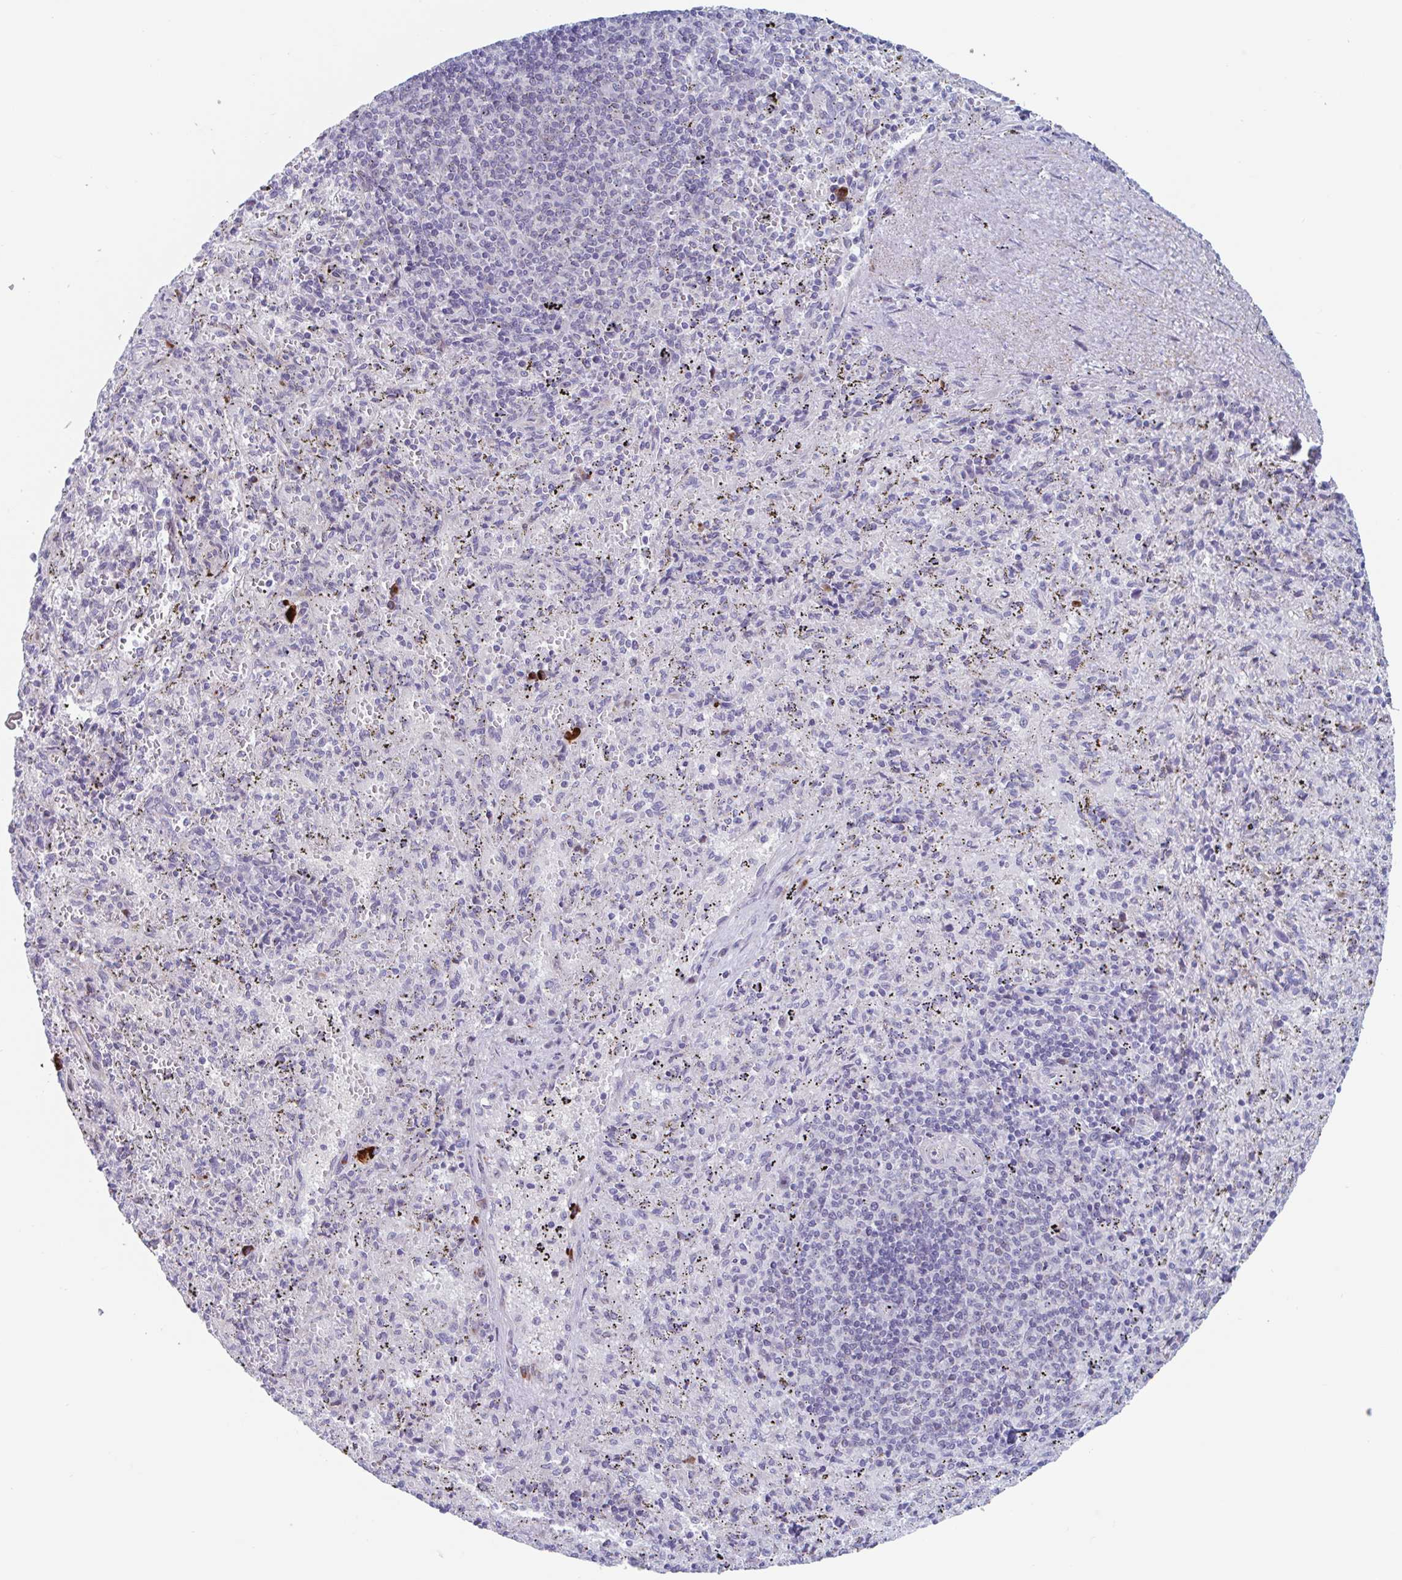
{"staining": {"intensity": "negative", "quantity": "none", "location": "none"}, "tissue": "spleen", "cell_type": "Cells in red pulp", "image_type": "normal", "snomed": [{"axis": "morphology", "description": "Normal tissue, NOS"}, {"axis": "topography", "description": "Spleen"}], "caption": "IHC photomicrograph of benign spleen: spleen stained with DAB displays no significant protein positivity in cells in red pulp.", "gene": "DUXA", "patient": {"sex": "male", "age": 57}}